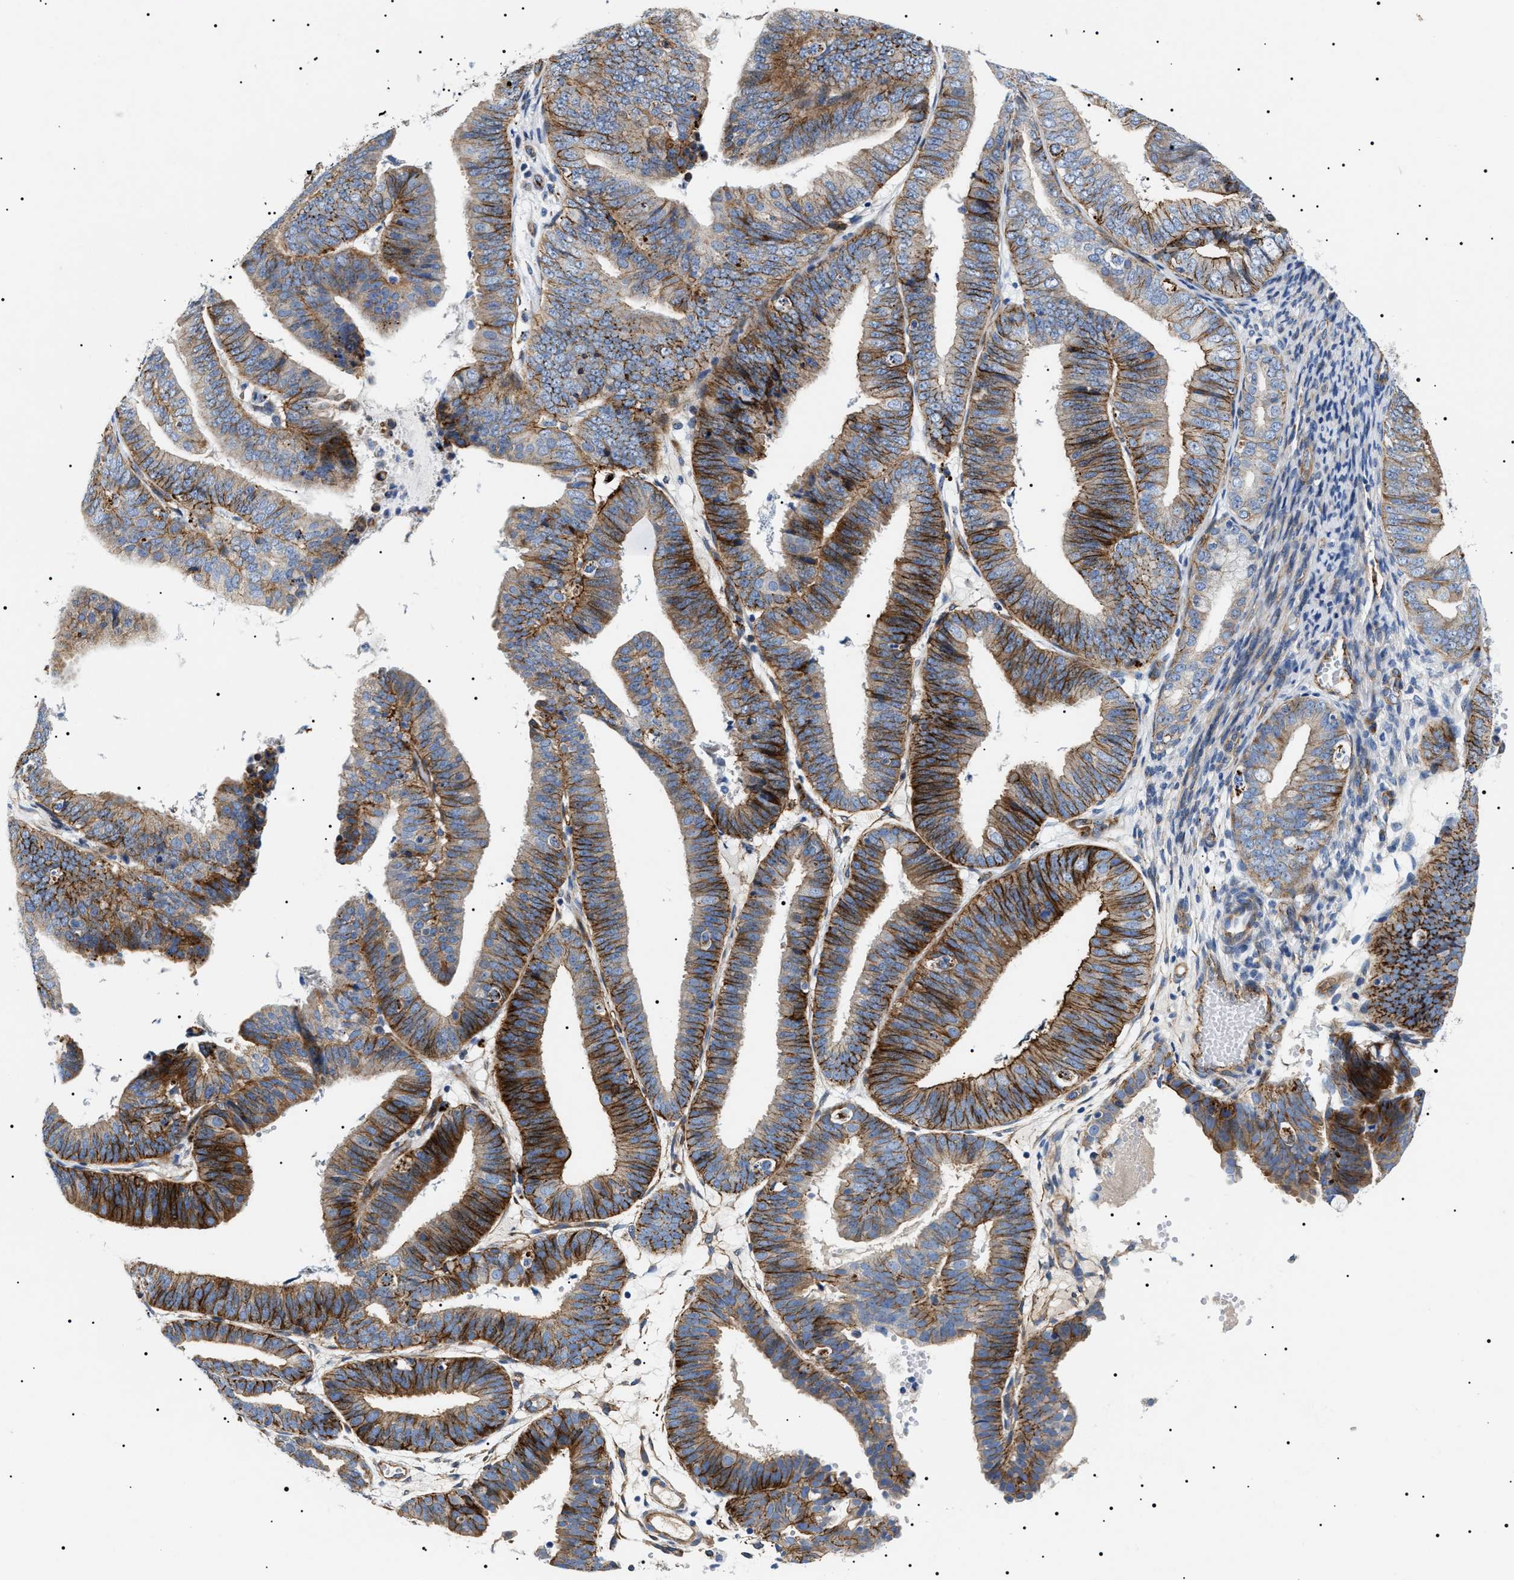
{"staining": {"intensity": "strong", "quantity": ">75%", "location": "cytoplasmic/membranous"}, "tissue": "endometrial cancer", "cell_type": "Tumor cells", "image_type": "cancer", "snomed": [{"axis": "morphology", "description": "Adenocarcinoma, NOS"}, {"axis": "topography", "description": "Endometrium"}], "caption": "IHC (DAB) staining of human adenocarcinoma (endometrial) demonstrates strong cytoplasmic/membranous protein staining in about >75% of tumor cells.", "gene": "TMEM222", "patient": {"sex": "female", "age": 63}}